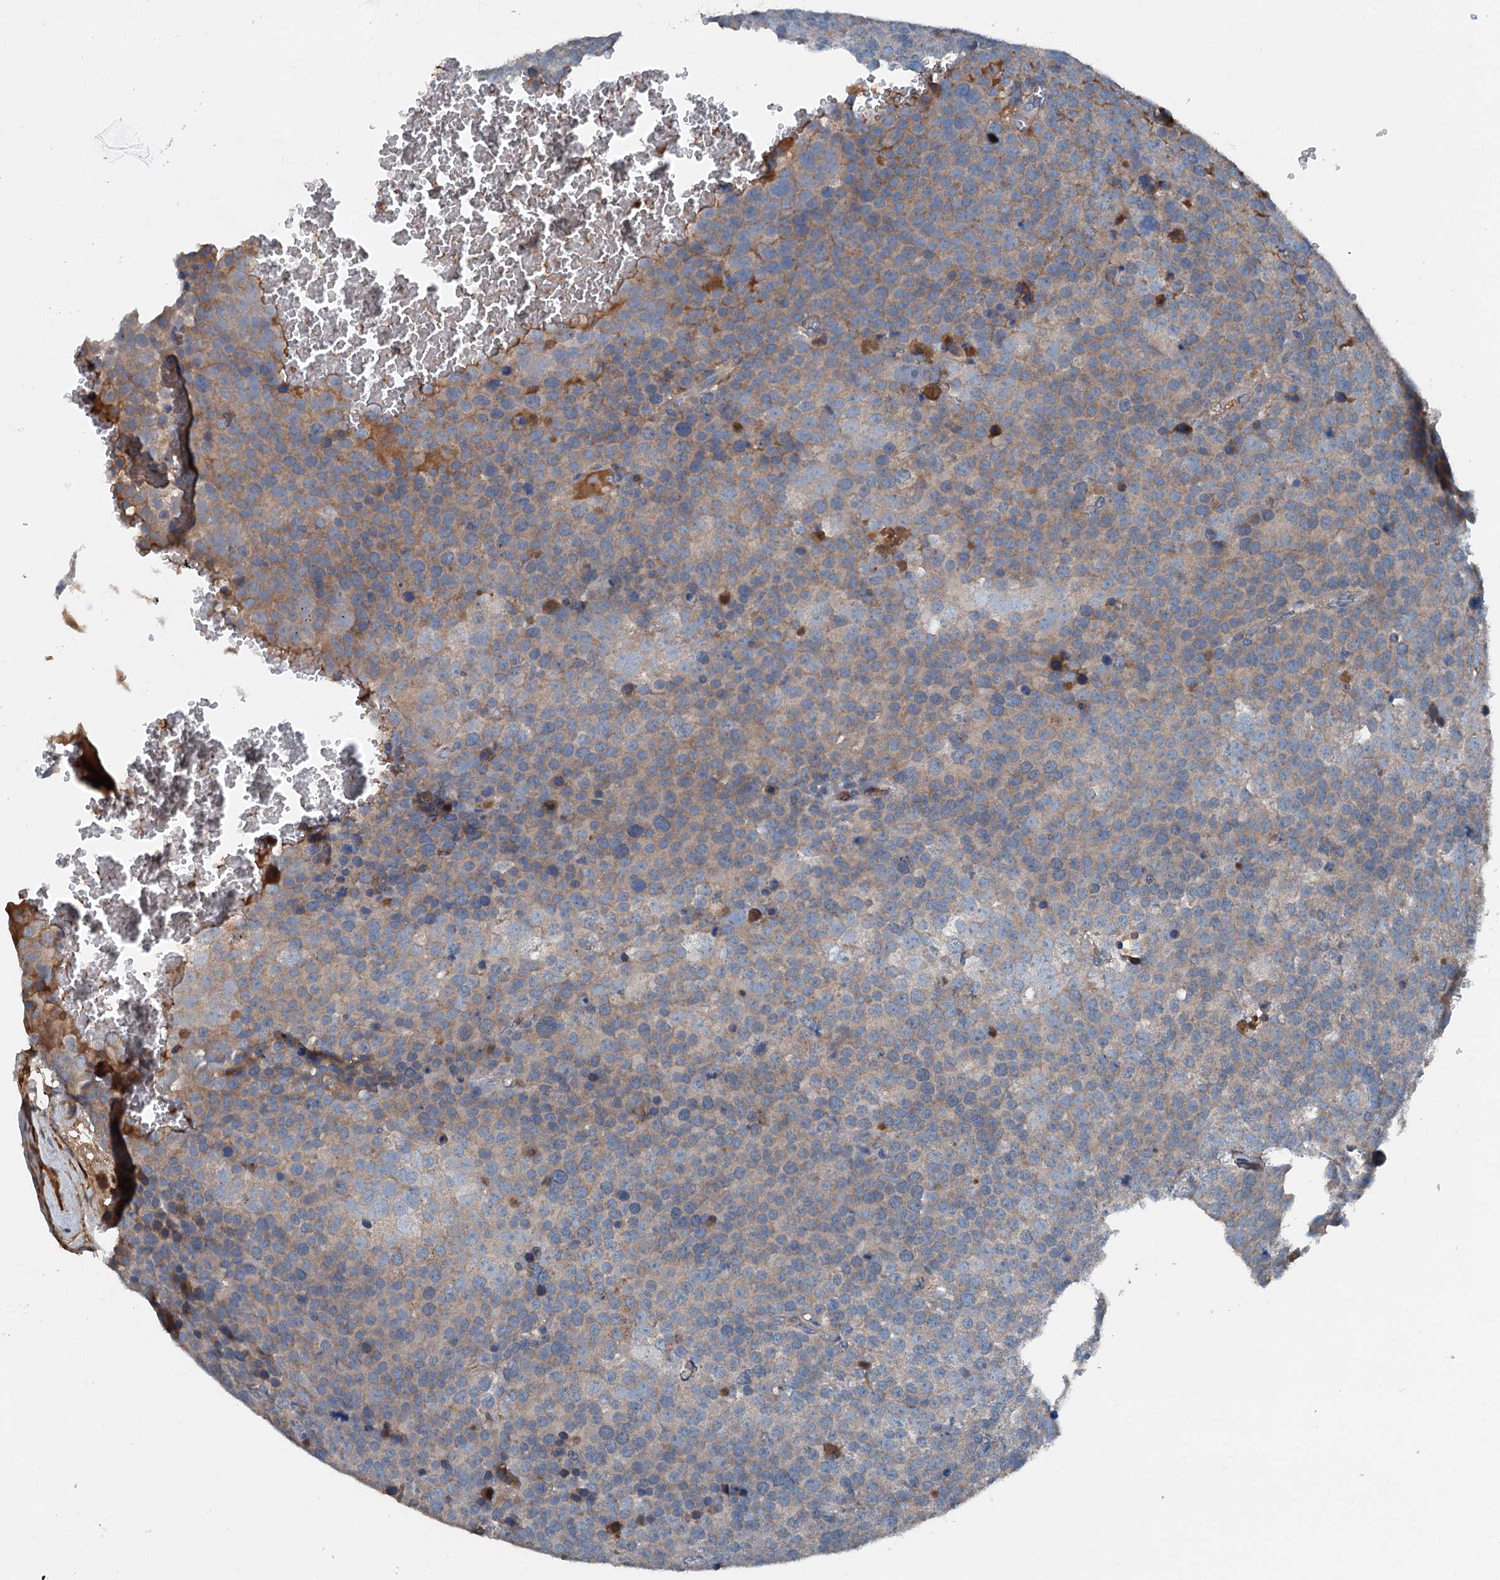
{"staining": {"intensity": "weak", "quantity": "25%-75%", "location": "cytoplasmic/membranous"}, "tissue": "testis cancer", "cell_type": "Tumor cells", "image_type": "cancer", "snomed": [{"axis": "morphology", "description": "Seminoma, NOS"}, {"axis": "topography", "description": "Testis"}], "caption": "A brown stain highlights weak cytoplasmic/membranous positivity of a protein in testis cancer tumor cells.", "gene": "PDSS1", "patient": {"sex": "male", "age": 71}}